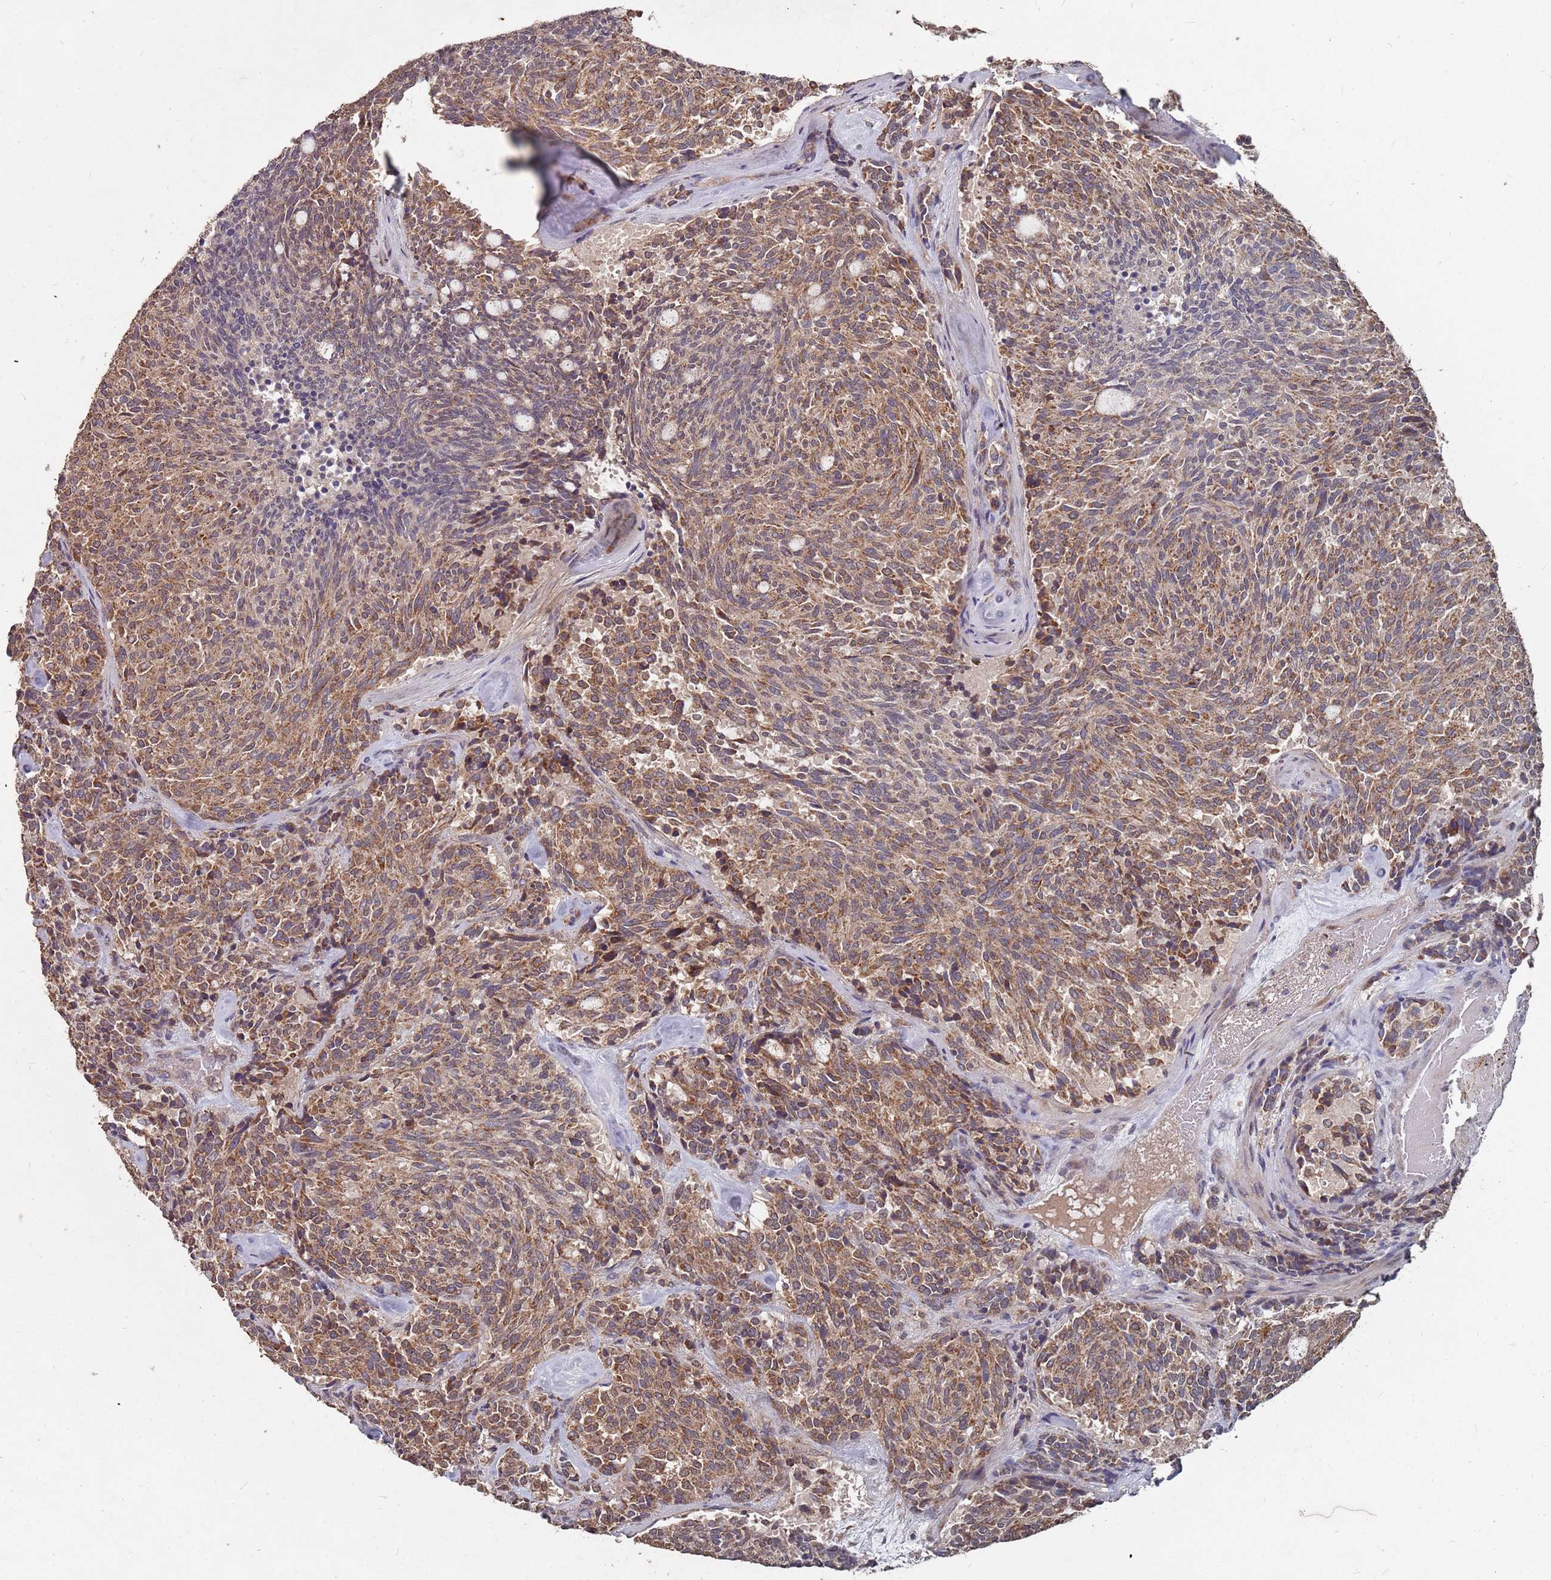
{"staining": {"intensity": "moderate", "quantity": ">75%", "location": "cytoplasmic/membranous"}, "tissue": "carcinoid", "cell_type": "Tumor cells", "image_type": "cancer", "snomed": [{"axis": "morphology", "description": "Carcinoid, malignant, NOS"}, {"axis": "topography", "description": "Pancreas"}], "caption": "Malignant carcinoid stained with a protein marker exhibits moderate staining in tumor cells.", "gene": "PRORP", "patient": {"sex": "female", "age": 54}}